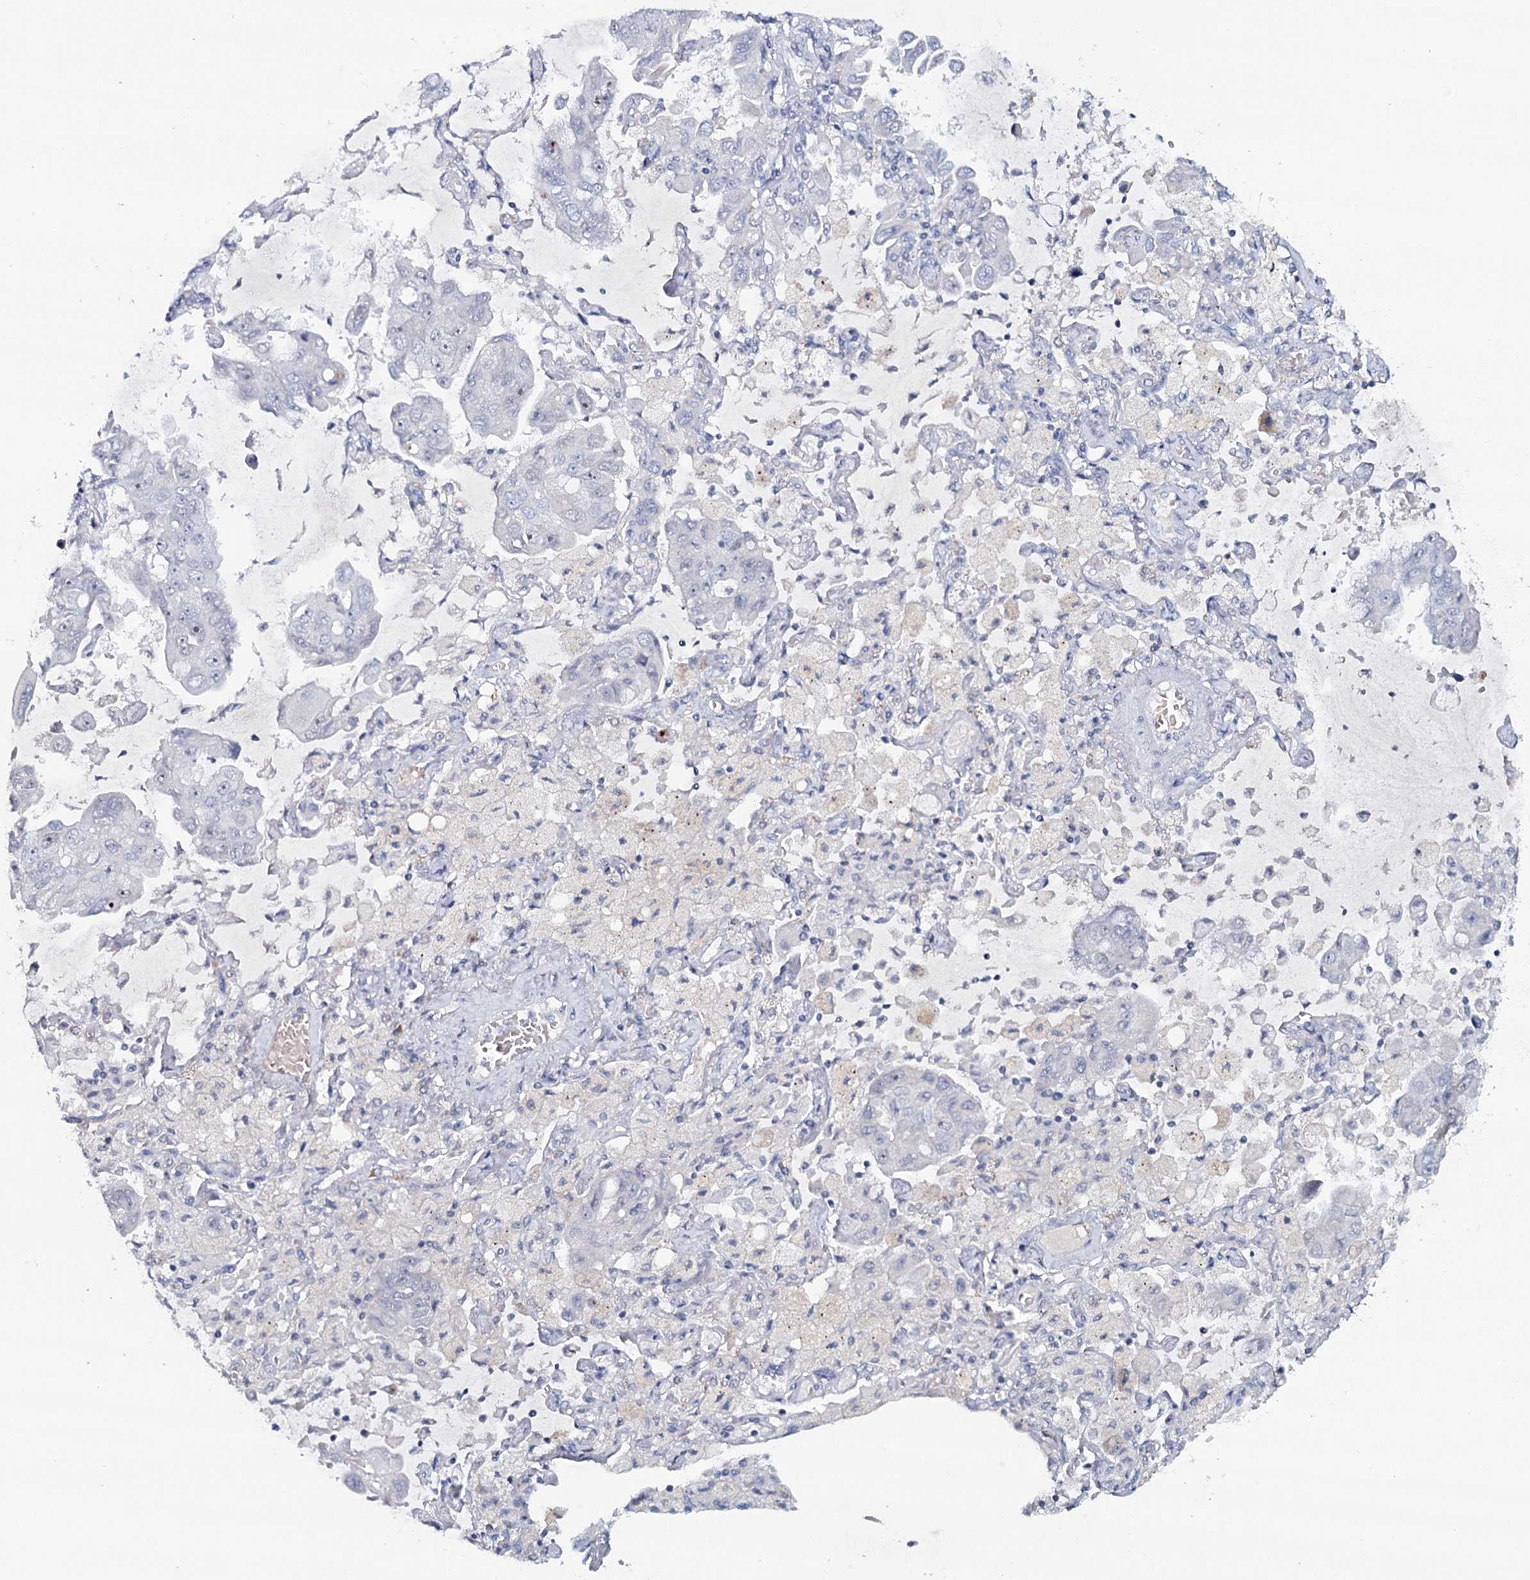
{"staining": {"intensity": "negative", "quantity": "none", "location": "none"}, "tissue": "lung cancer", "cell_type": "Tumor cells", "image_type": "cancer", "snomed": [{"axis": "morphology", "description": "Adenocarcinoma, NOS"}, {"axis": "topography", "description": "Lung"}], "caption": "Human lung cancer stained for a protein using immunohistochemistry (IHC) exhibits no staining in tumor cells.", "gene": "RBM43", "patient": {"sex": "male", "age": 64}}